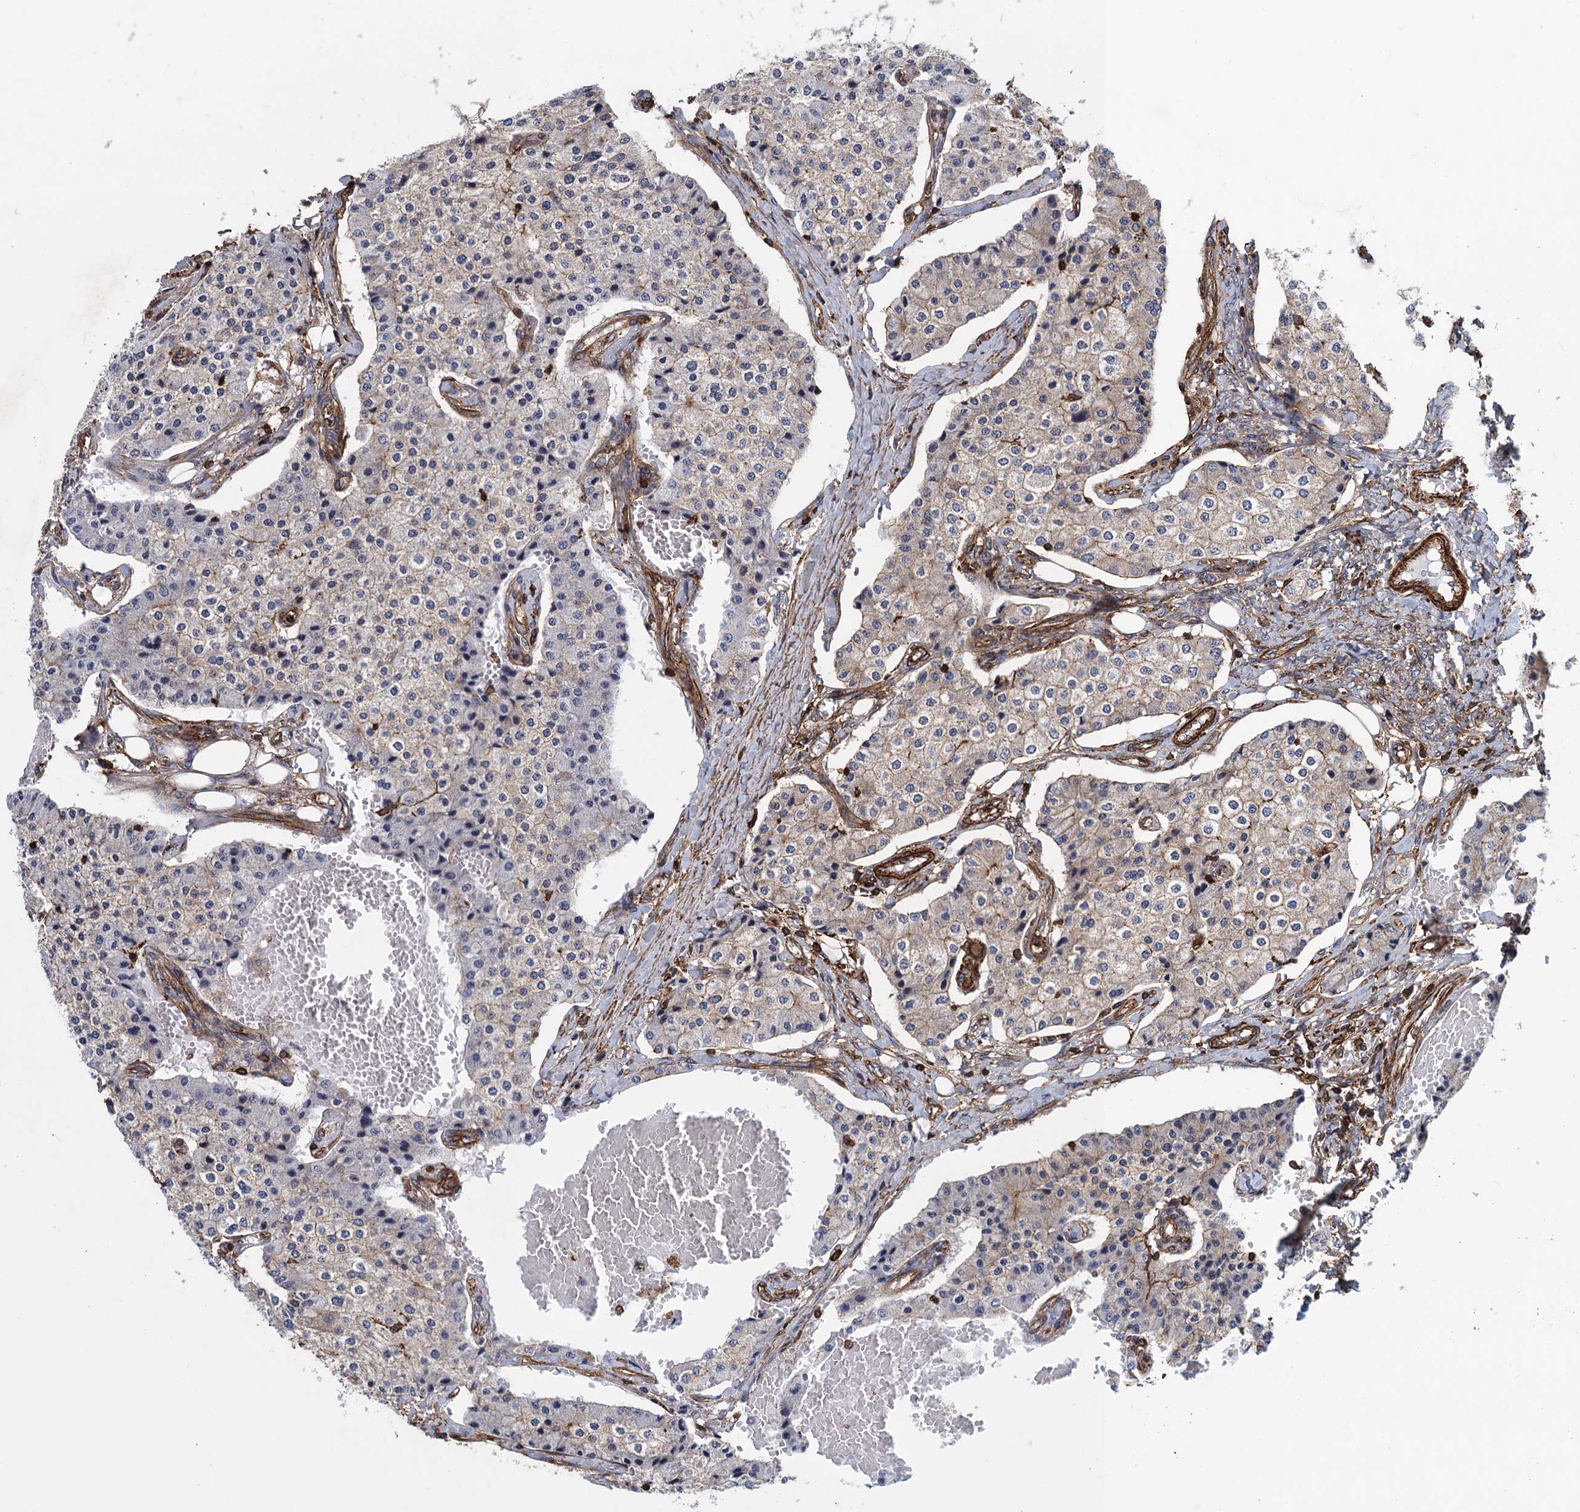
{"staining": {"intensity": "weak", "quantity": "25%-75%", "location": "cytoplasmic/membranous"}, "tissue": "carcinoid", "cell_type": "Tumor cells", "image_type": "cancer", "snomed": [{"axis": "morphology", "description": "Carcinoid, malignant, NOS"}, {"axis": "topography", "description": "Colon"}], "caption": "Malignant carcinoid stained with DAB (3,3'-diaminobenzidine) immunohistochemistry displays low levels of weak cytoplasmic/membranous staining in approximately 25%-75% of tumor cells.", "gene": "PROSER2", "patient": {"sex": "female", "age": 52}}